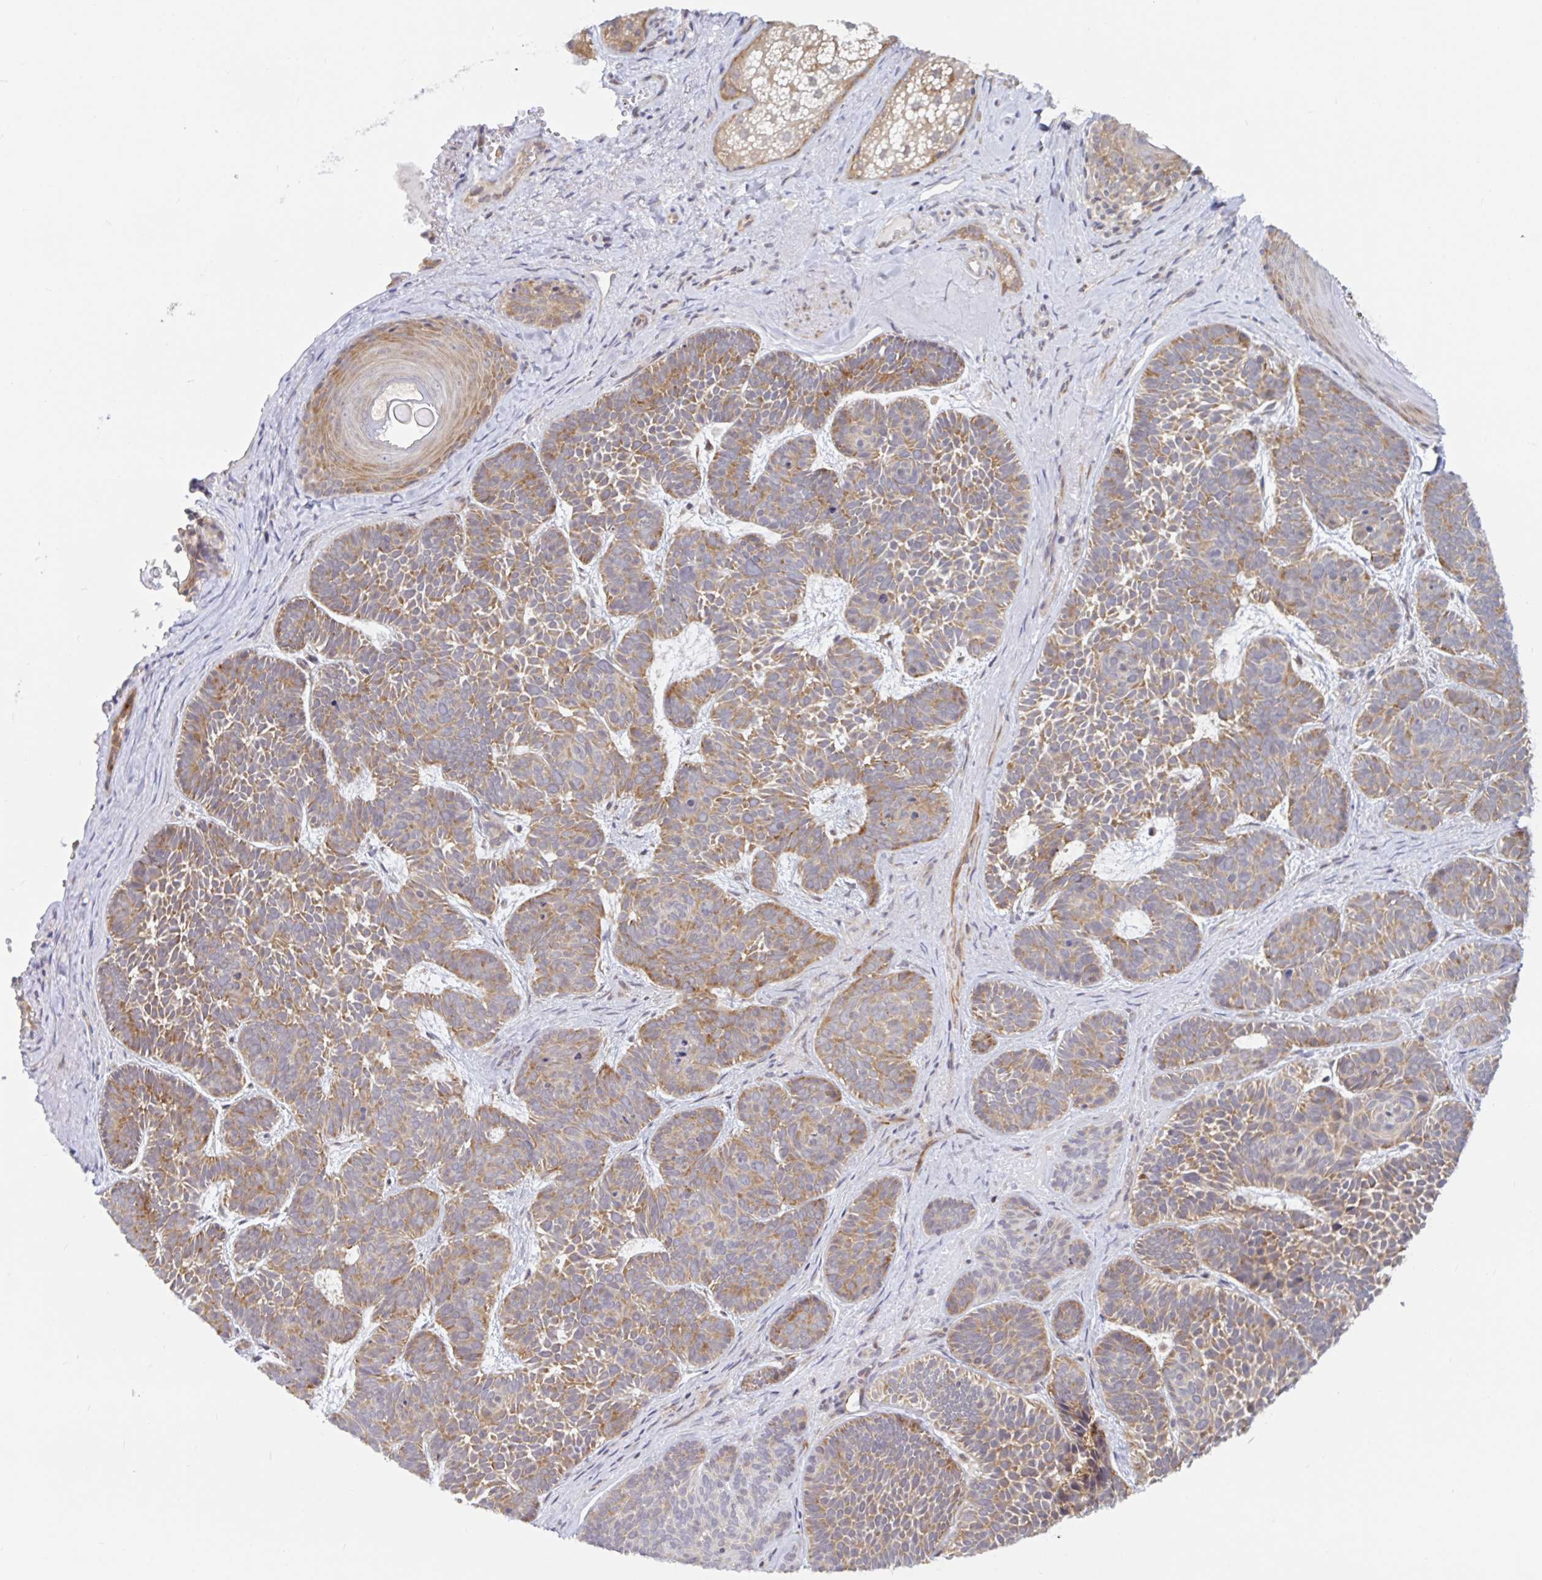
{"staining": {"intensity": "moderate", "quantity": ">75%", "location": "cytoplasmic/membranous"}, "tissue": "skin cancer", "cell_type": "Tumor cells", "image_type": "cancer", "snomed": [{"axis": "morphology", "description": "Basal cell carcinoma"}, {"axis": "topography", "description": "Skin"}], "caption": "Skin cancer (basal cell carcinoma) stained with DAB (3,3'-diaminobenzidine) immunohistochemistry (IHC) exhibits medium levels of moderate cytoplasmic/membranous expression in about >75% of tumor cells.", "gene": "LARP1", "patient": {"sex": "male", "age": 81}}